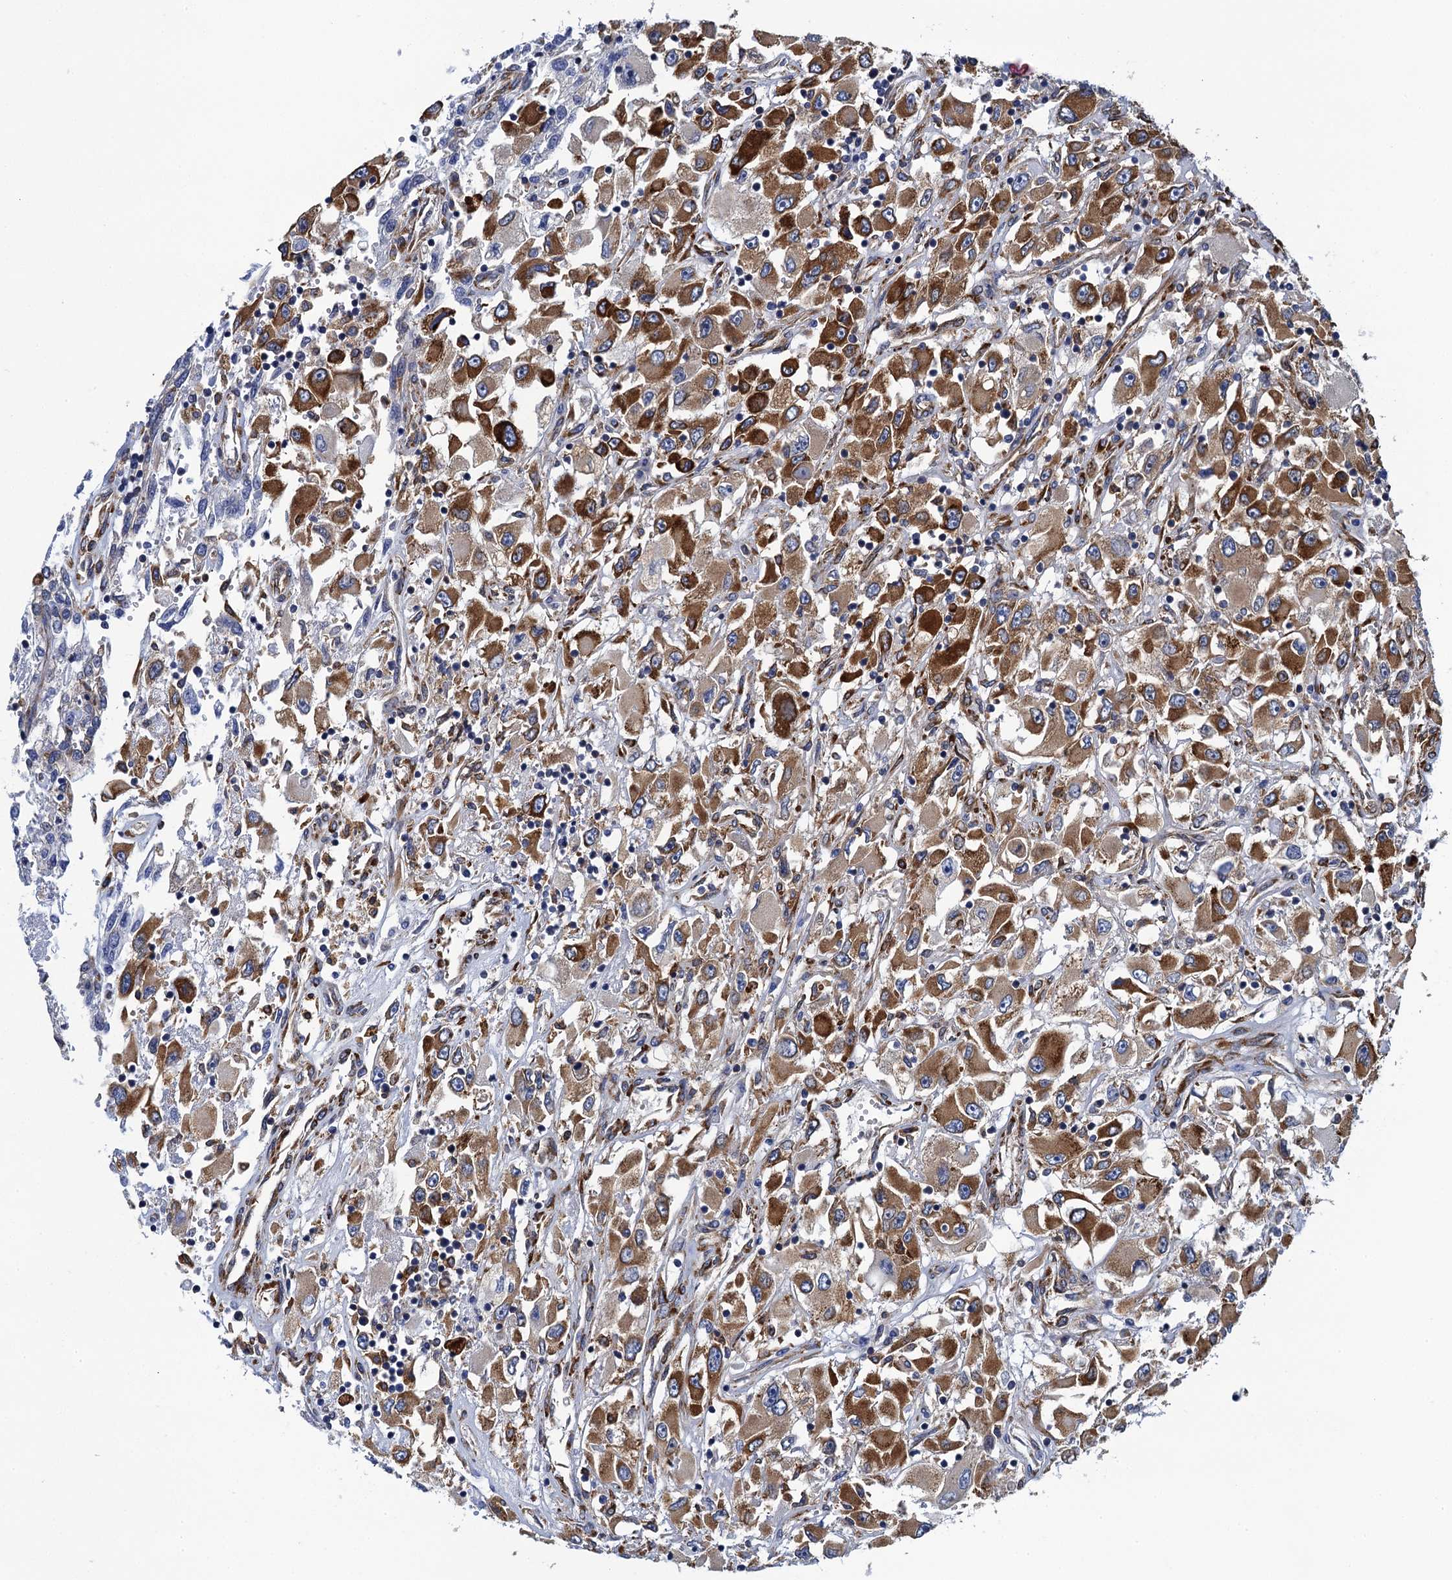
{"staining": {"intensity": "strong", "quantity": ">75%", "location": "cytoplasmic/membranous"}, "tissue": "renal cancer", "cell_type": "Tumor cells", "image_type": "cancer", "snomed": [{"axis": "morphology", "description": "Adenocarcinoma, NOS"}, {"axis": "topography", "description": "Kidney"}], "caption": "An immunohistochemistry (IHC) histopathology image of neoplastic tissue is shown. Protein staining in brown shows strong cytoplasmic/membranous positivity in renal adenocarcinoma within tumor cells.", "gene": "POGLUT3", "patient": {"sex": "female", "age": 52}}